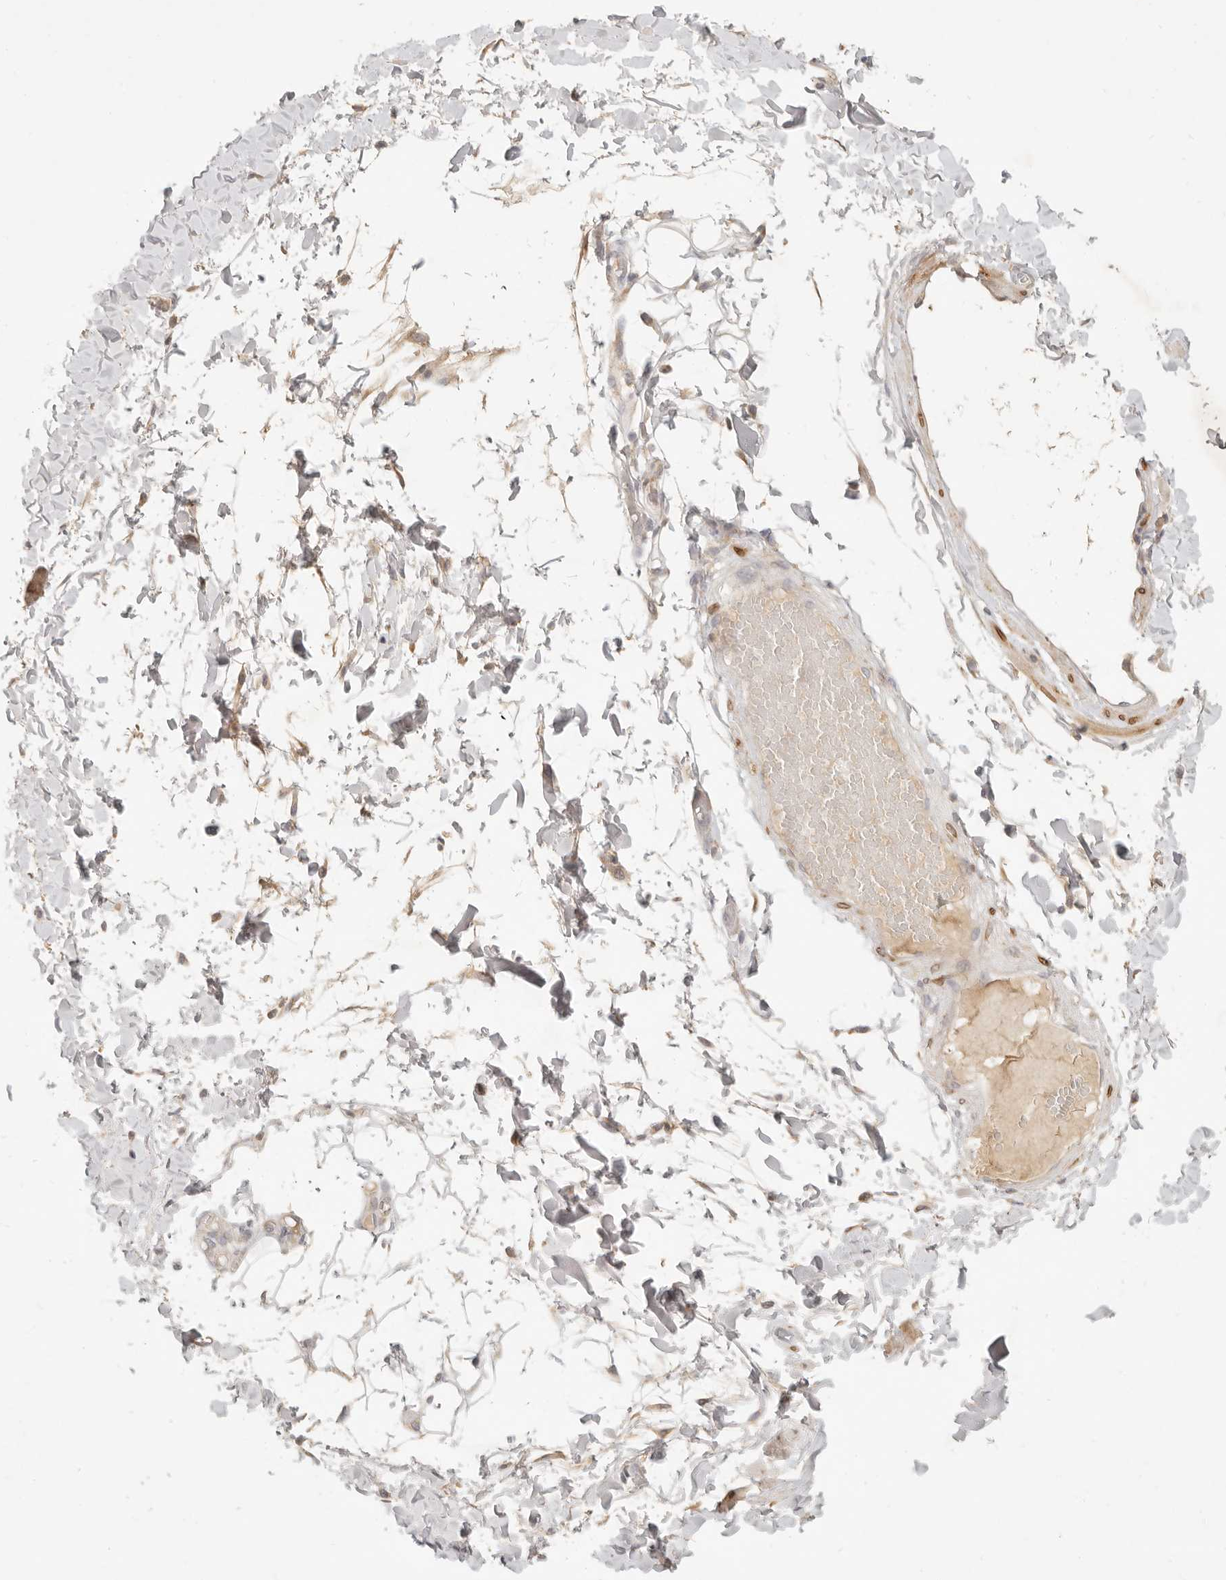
{"staining": {"intensity": "weak", "quantity": ">75%", "location": "cytoplasmic/membranous"}, "tissue": "adipose tissue", "cell_type": "Adipocytes", "image_type": "normal", "snomed": [{"axis": "morphology", "description": "Normal tissue, NOS"}, {"axis": "topography", "description": "Adipose tissue"}, {"axis": "topography", "description": "Vascular tissue"}, {"axis": "topography", "description": "Peripheral nerve tissue"}], "caption": "Protein expression analysis of normal adipose tissue demonstrates weak cytoplasmic/membranous positivity in approximately >75% of adipocytes.", "gene": "PABPC4", "patient": {"sex": "male", "age": 25}}